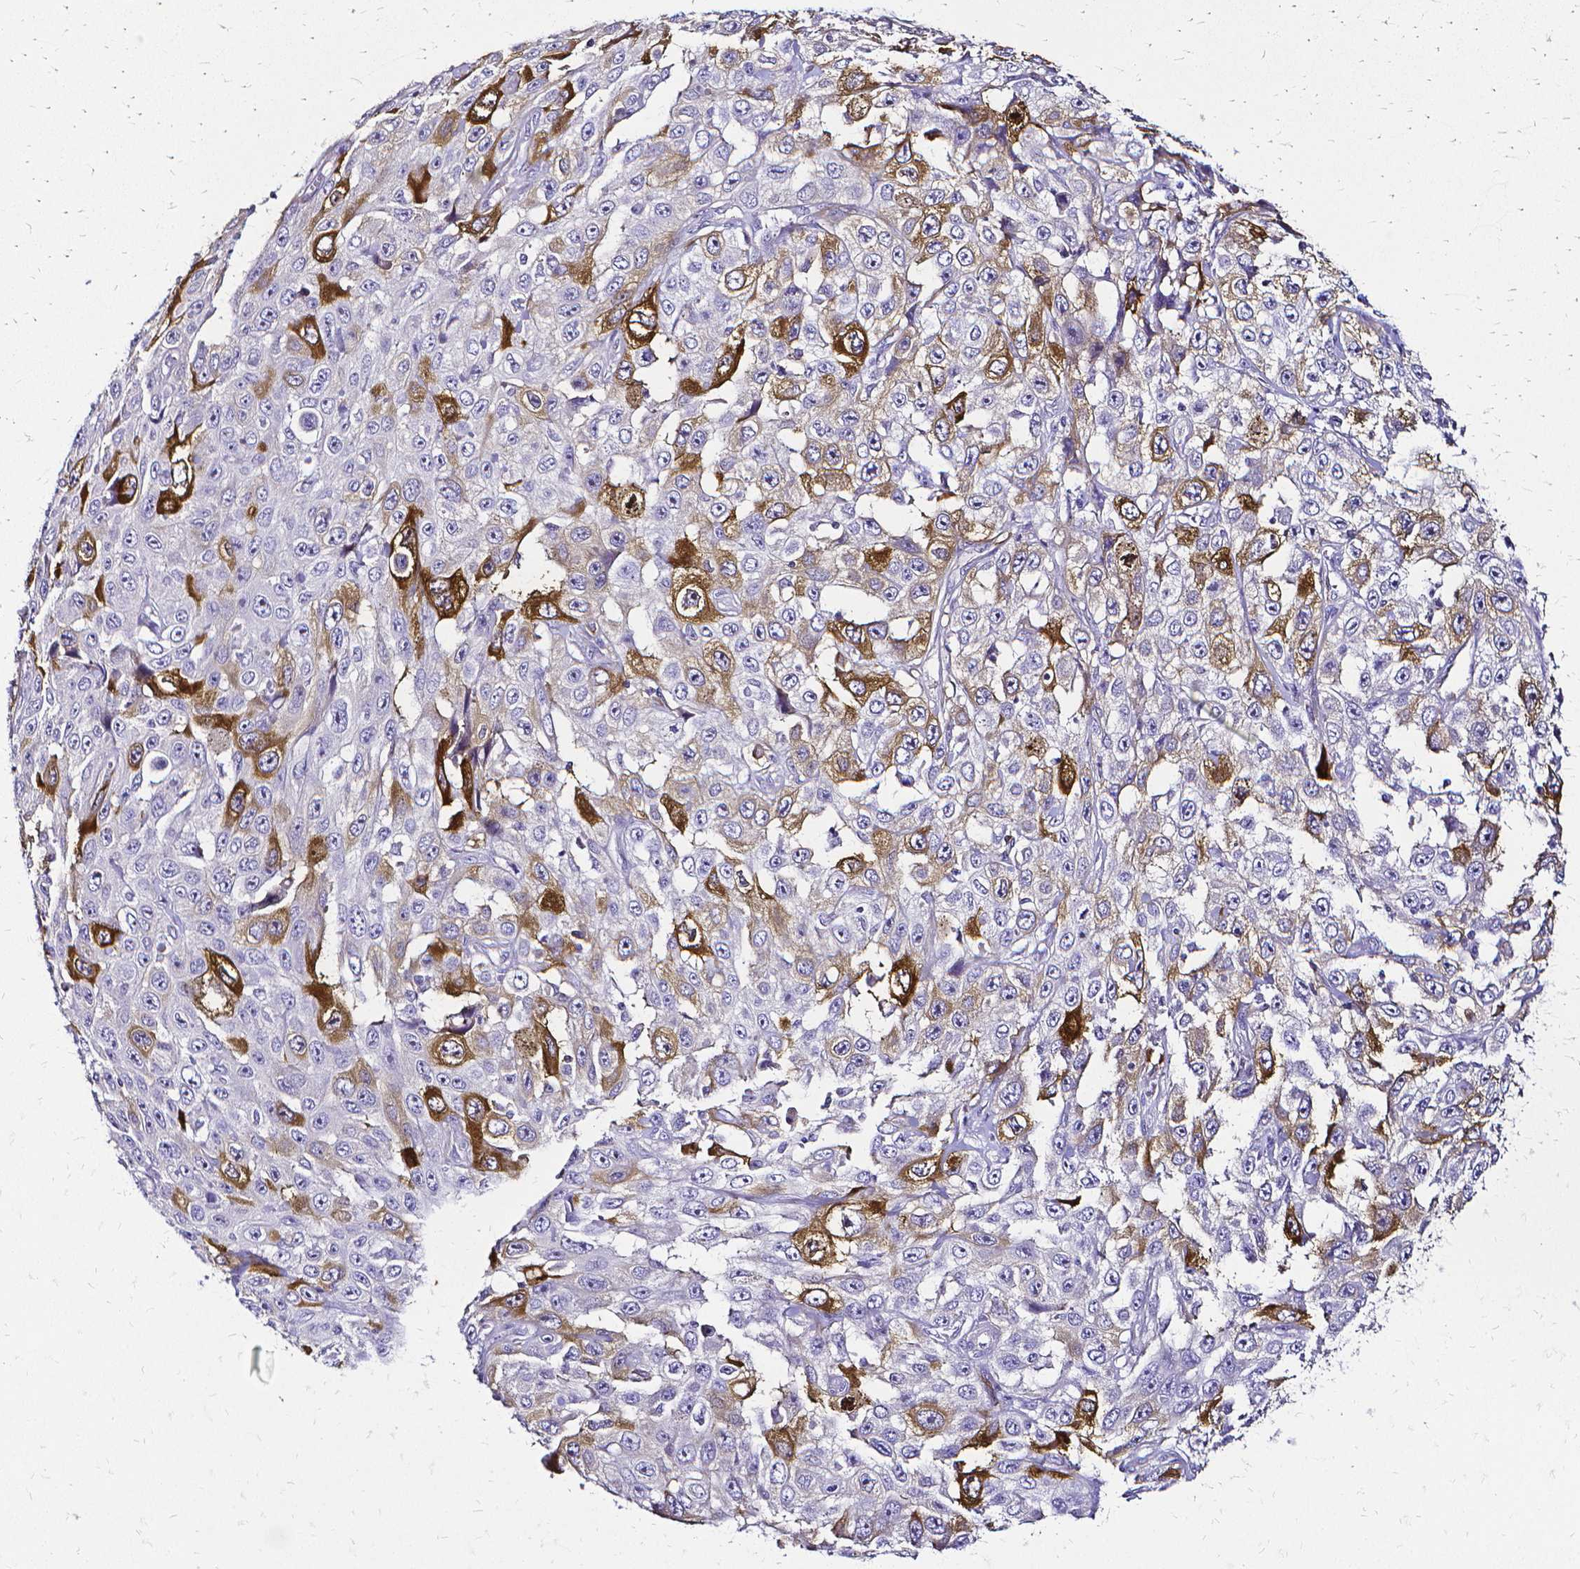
{"staining": {"intensity": "strong", "quantity": "<25%", "location": "cytoplasmic/membranous"}, "tissue": "skin cancer", "cell_type": "Tumor cells", "image_type": "cancer", "snomed": [{"axis": "morphology", "description": "Squamous cell carcinoma, NOS"}, {"axis": "topography", "description": "Skin"}], "caption": "Immunohistochemical staining of skin cancer (squamous cell carcinoma) shows strong cytoplasmic/membranous protein expression in about <25% of tumor cells.", "gene": "CCNB1", "patient": {"sex": "male", "age": 82}}